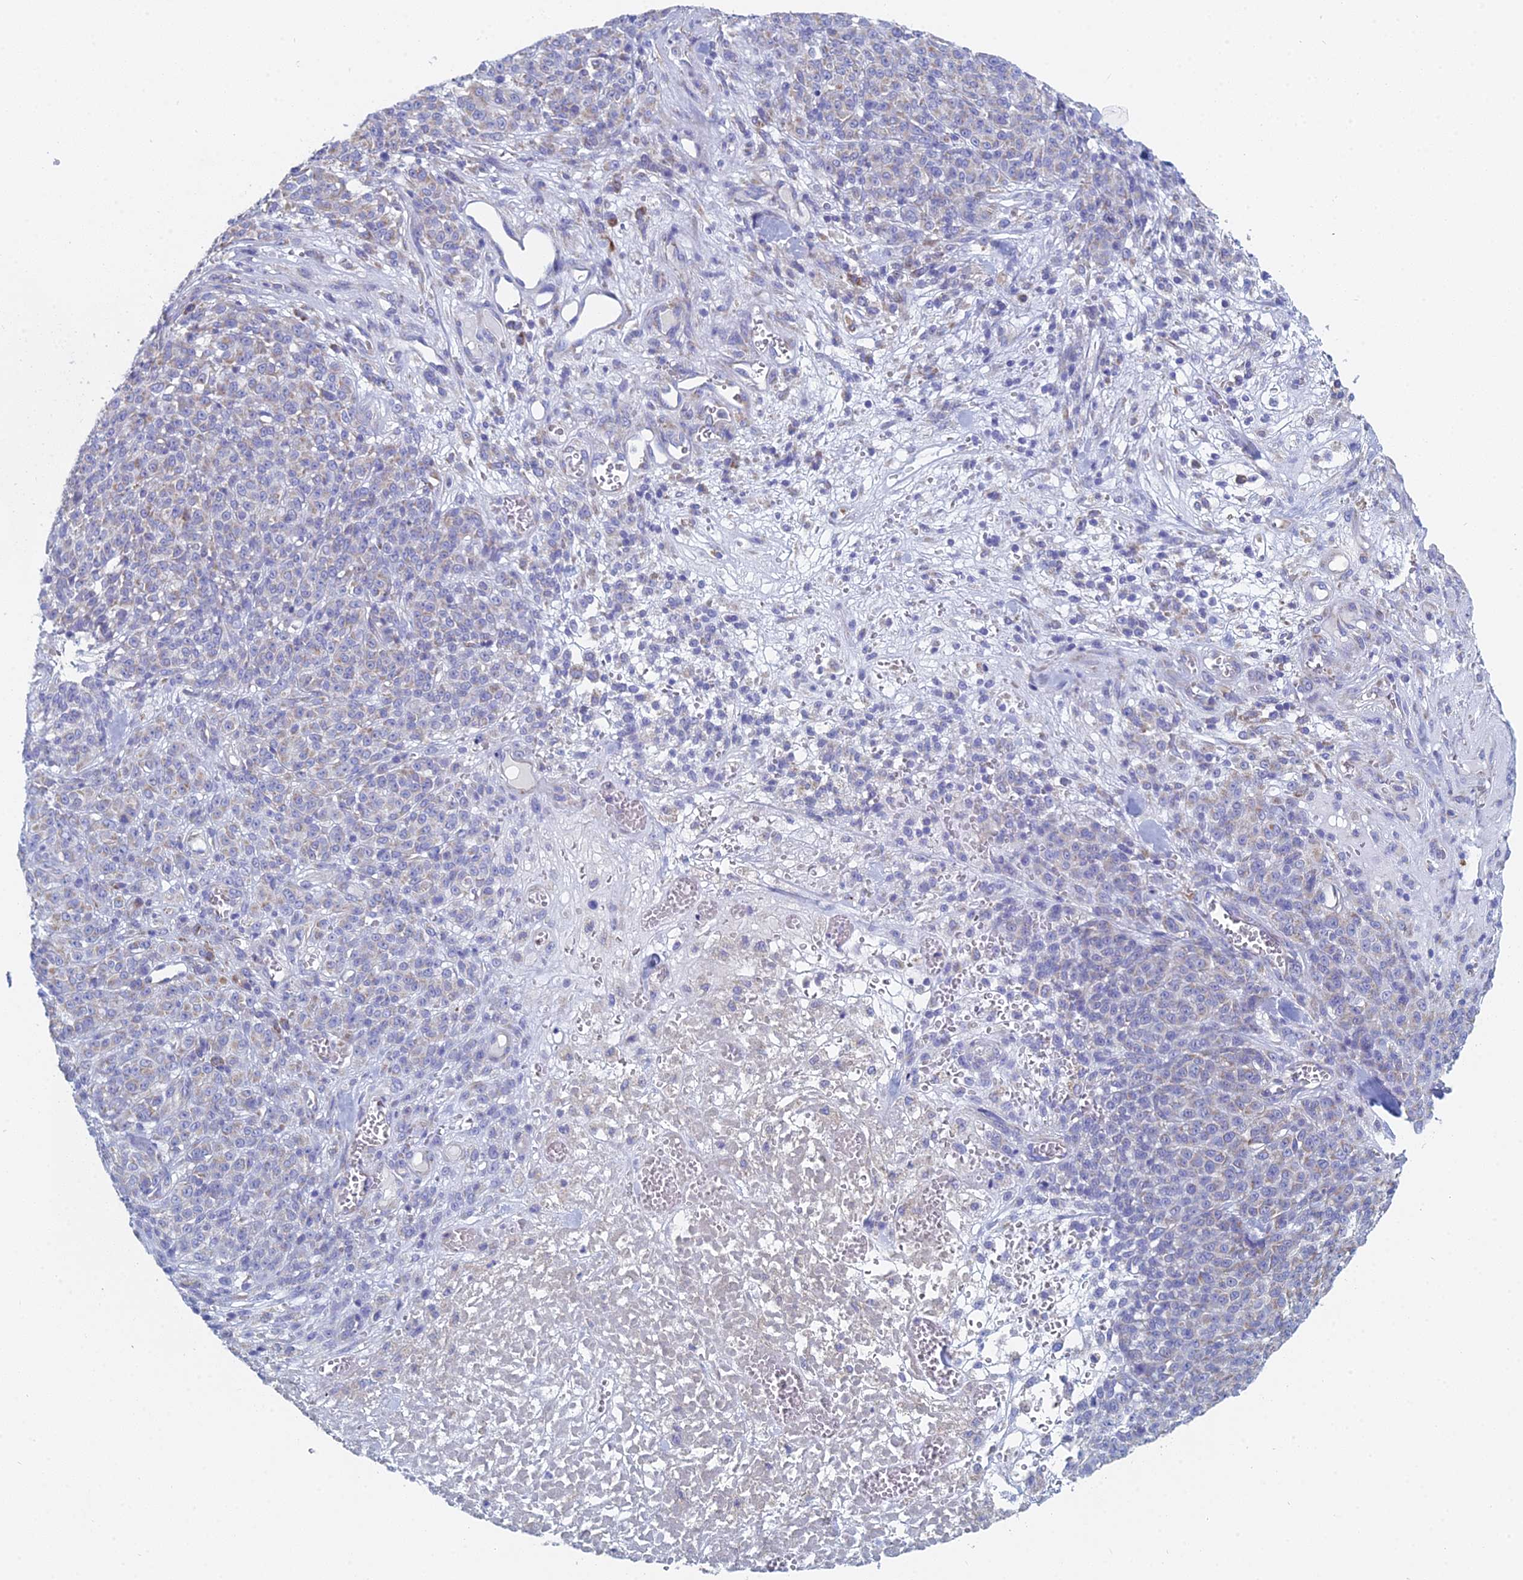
{"staining": {"intensity": "weak", "quantity": "25%-75%", "location": "cytoplasmic/membranous"}, "tissue": "melanoma", "cell_type": "Tumor cells", "image_type": "cancer", "snomed": [{"axis": "morphology", "description": "Normal tissue, NOS"}, {"axis": "morphology", "description": "Malignant melanoma, NOS"}, {"axis": "topography", "description": "Skin"}], "caption": "A histopathology image of human melanoma stained for a protein shows weak cytoplasmic/membranous brown staining in tumor cells.", "gene": "CRACR2B", "patient": {"sex": "female", "age": 34}}